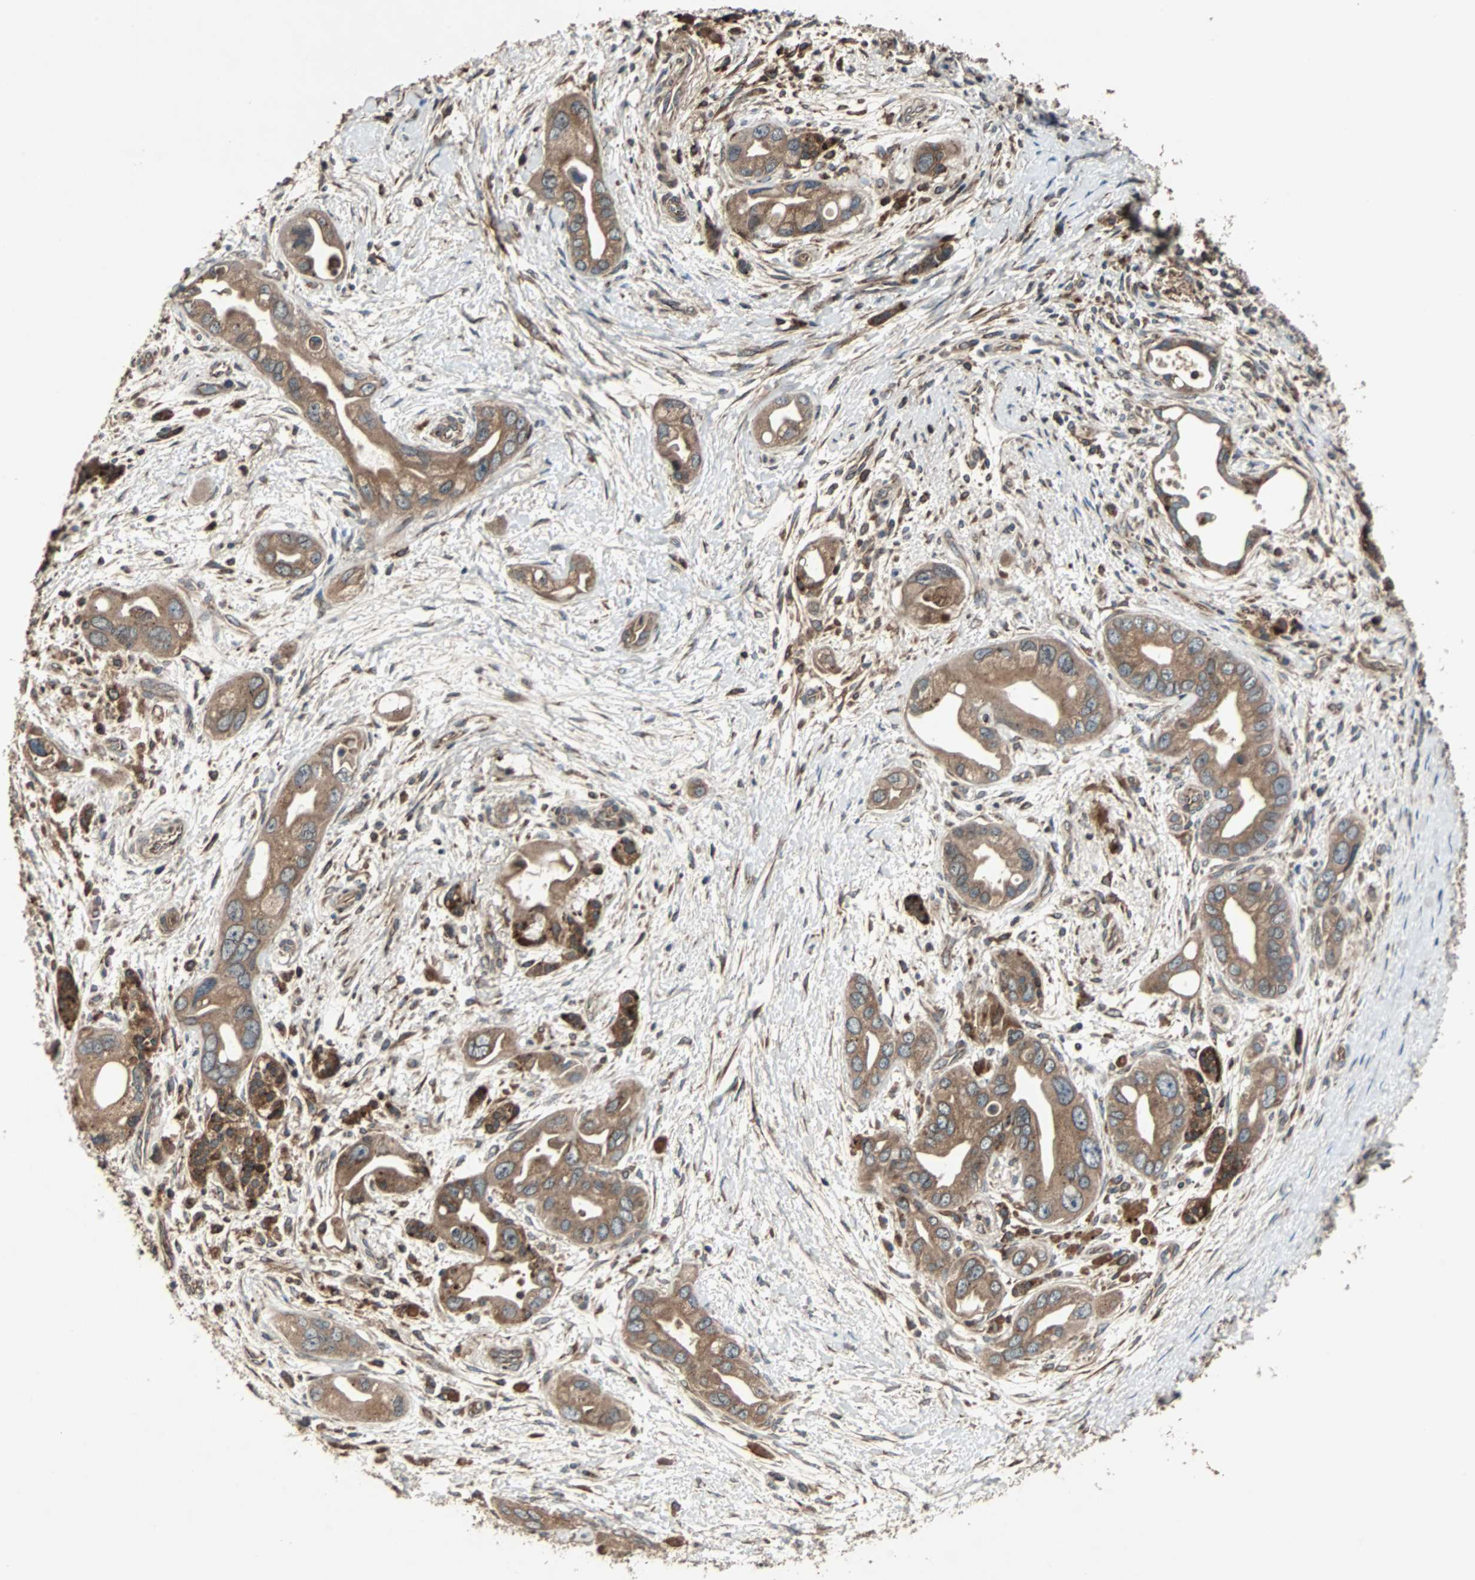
{"staining": {"intensity": "moderate", "quantity": ">75%", "location": "cytoplasmic/membranous"}, "tissue": "pancreatic cancer", "cell_type": "Tumor cells", "image_type": "cancer", "snomed": [{"axis": "morphology", "description": "Adenocarcinoma, NOS"}, {"axis": "topography", "description": "Pancreas"}], "caption": "Protein analysis of adenocarcinoma (pancreatic) tissue exhibits moderate cytoplasmic/membranous staining in approximately >75% of tumor cells. (Brightfield microscopy of DAB IHC at high magnification).", "gene": "RAB7A", "patient": {"sex": "female", "age": 77}}